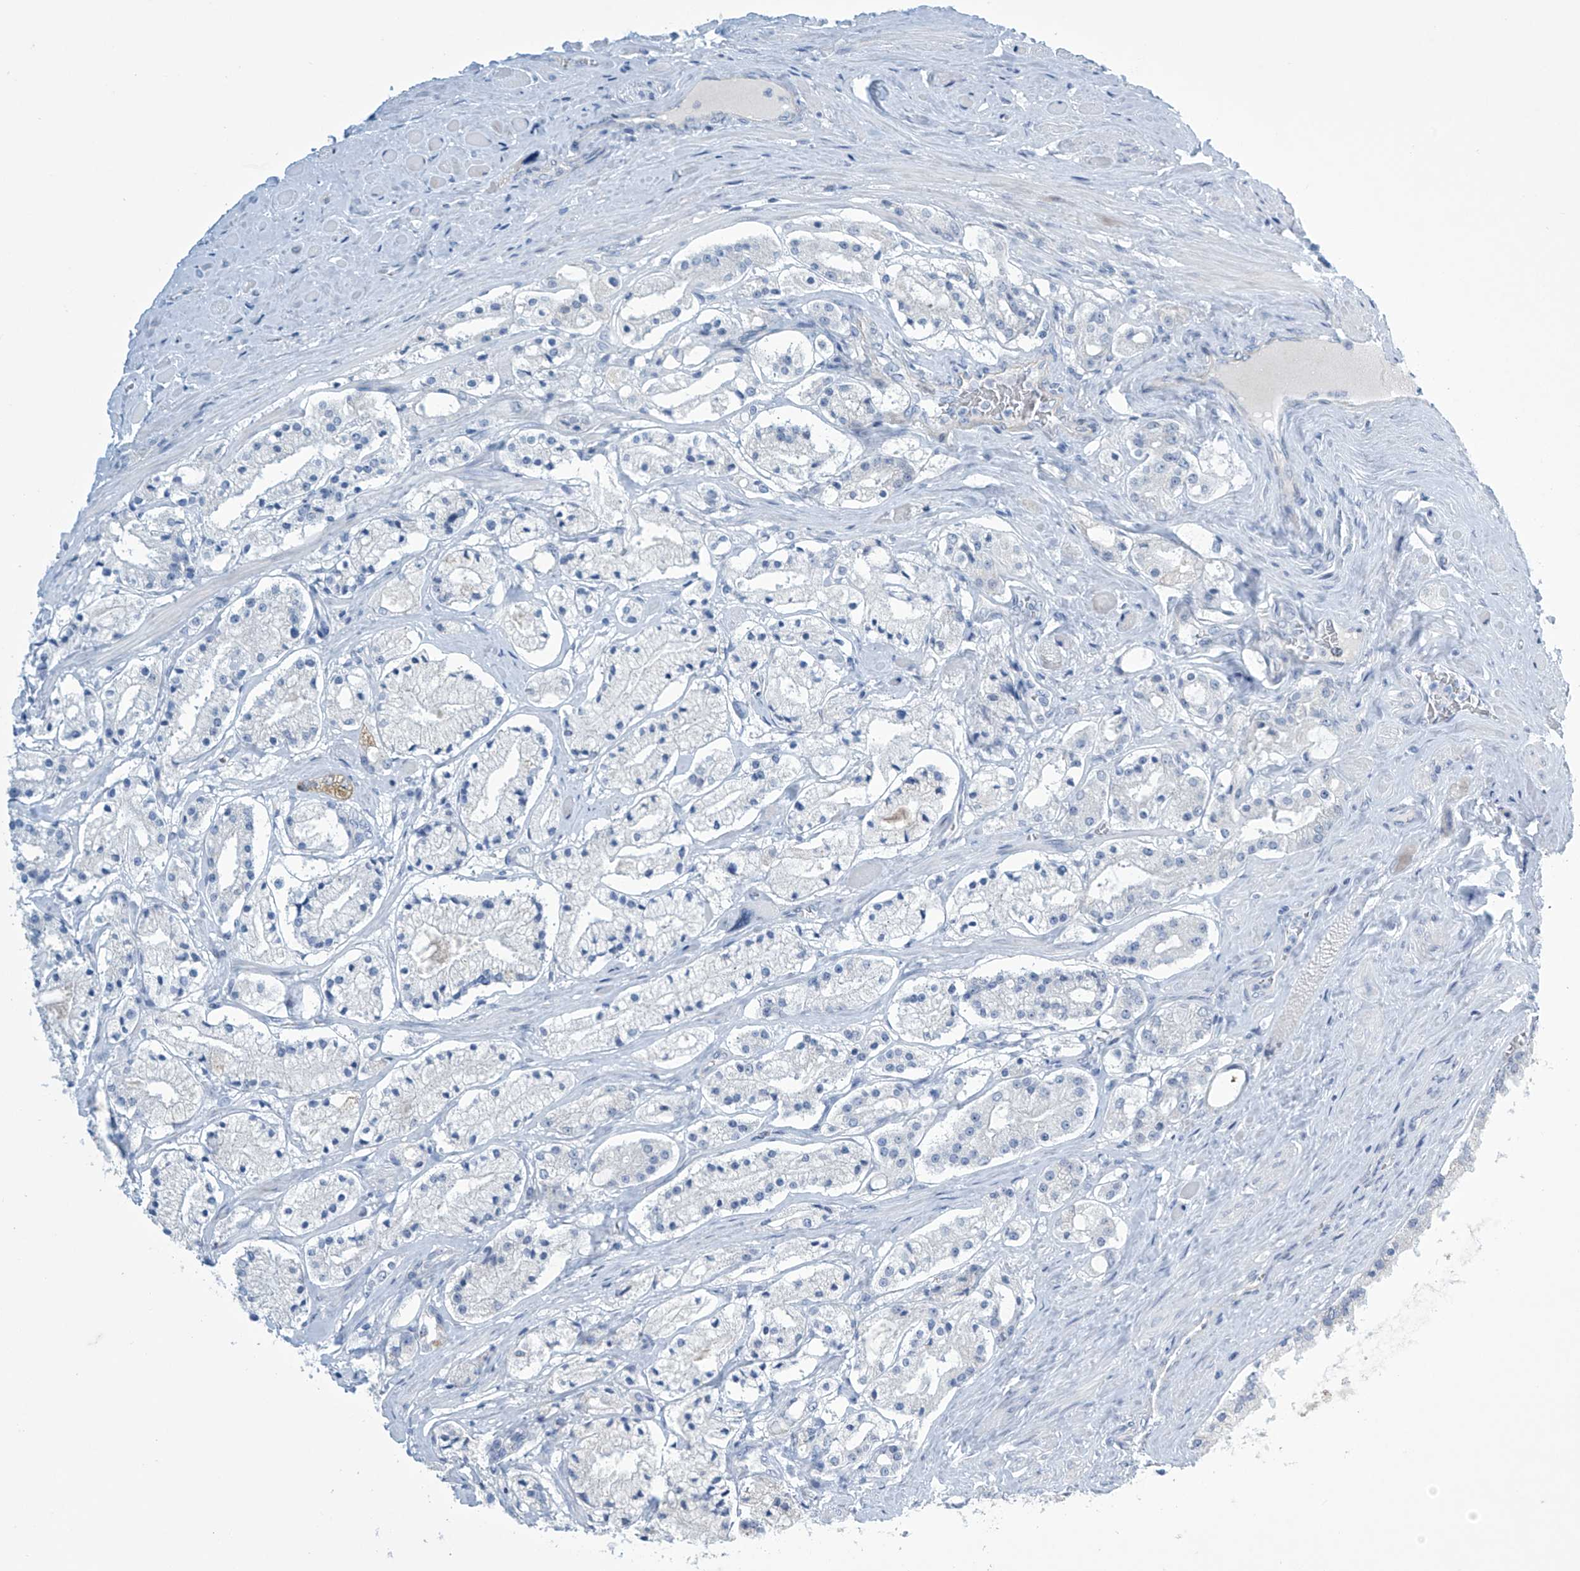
{"staining": {"intensity": "negative", "quantity": "none", "location": "none"}, "tissue": "prostate cancer", "cell_type": "Tumor cells", "image_type": "cancer", "snomed": [{"axis": "morphology", "description": "Adenocarcinoma, High grade"}, {"axis": "topography", "description": "Prostate"}], "caption": "Tumor cells are negative for protein expression in human high-grade adenocarcinoma (prostate).", "gene": "SLC35A5", "patient": {"sex": "male", "age": 64}}